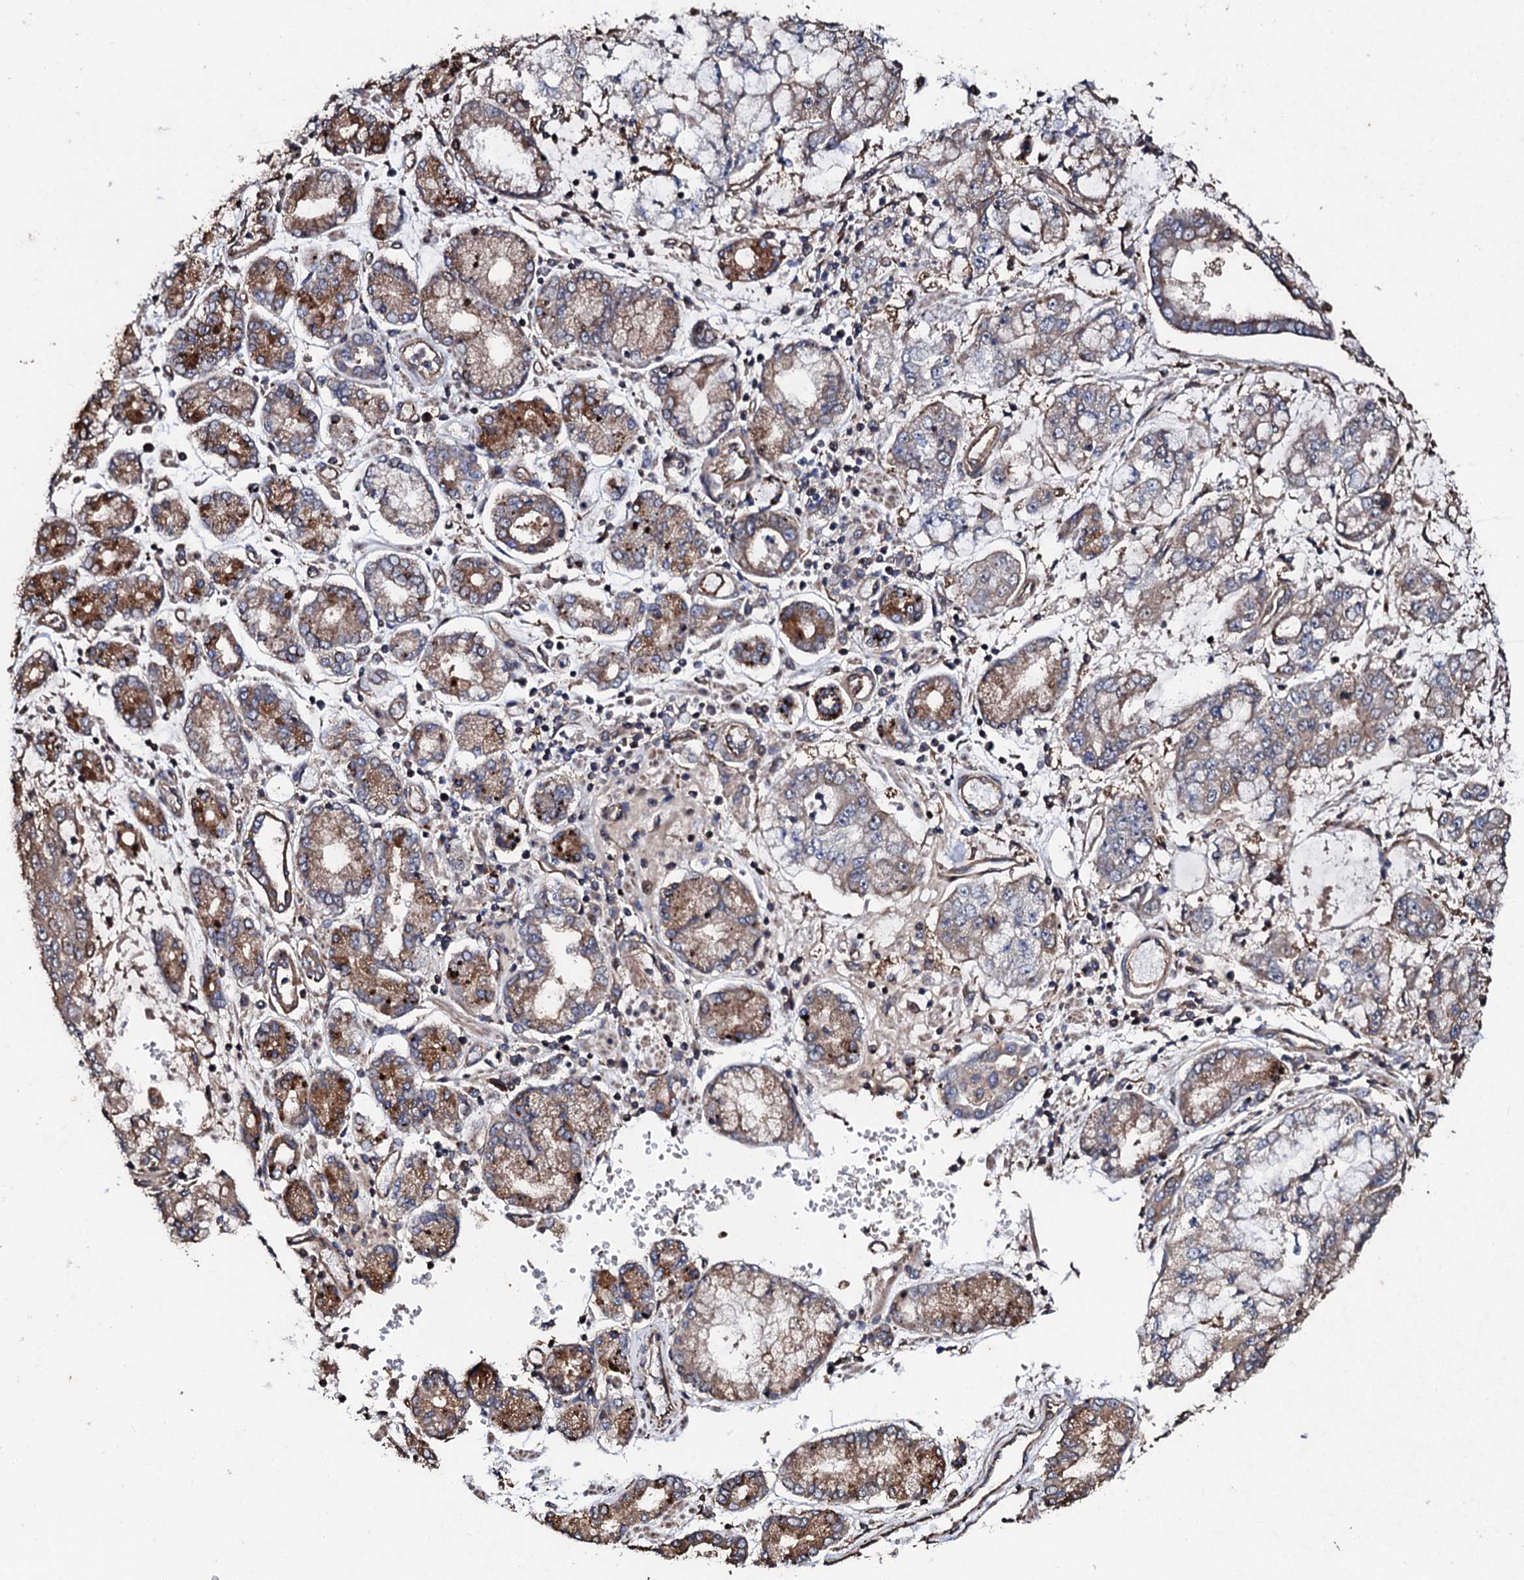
{"staining": {"intensity": "weak", "quantity": "<25%", "location": "cytoplasmic/membranous"}, "tissue": "stomach cancer", "cell_type": "Tumor cells", "image_type": "cancer", "snomed": [{"axis": "morphology", "description": "Adenocarcinoma, NOS"}, {"axis": "topography", "description": "Stomach"}], "caption": "This is an IHC micrograph of stomach cancer. There is no positivity in tumor cells.", "gene": "CKAP5", "patient": {"sex": "male", "age": 76}}